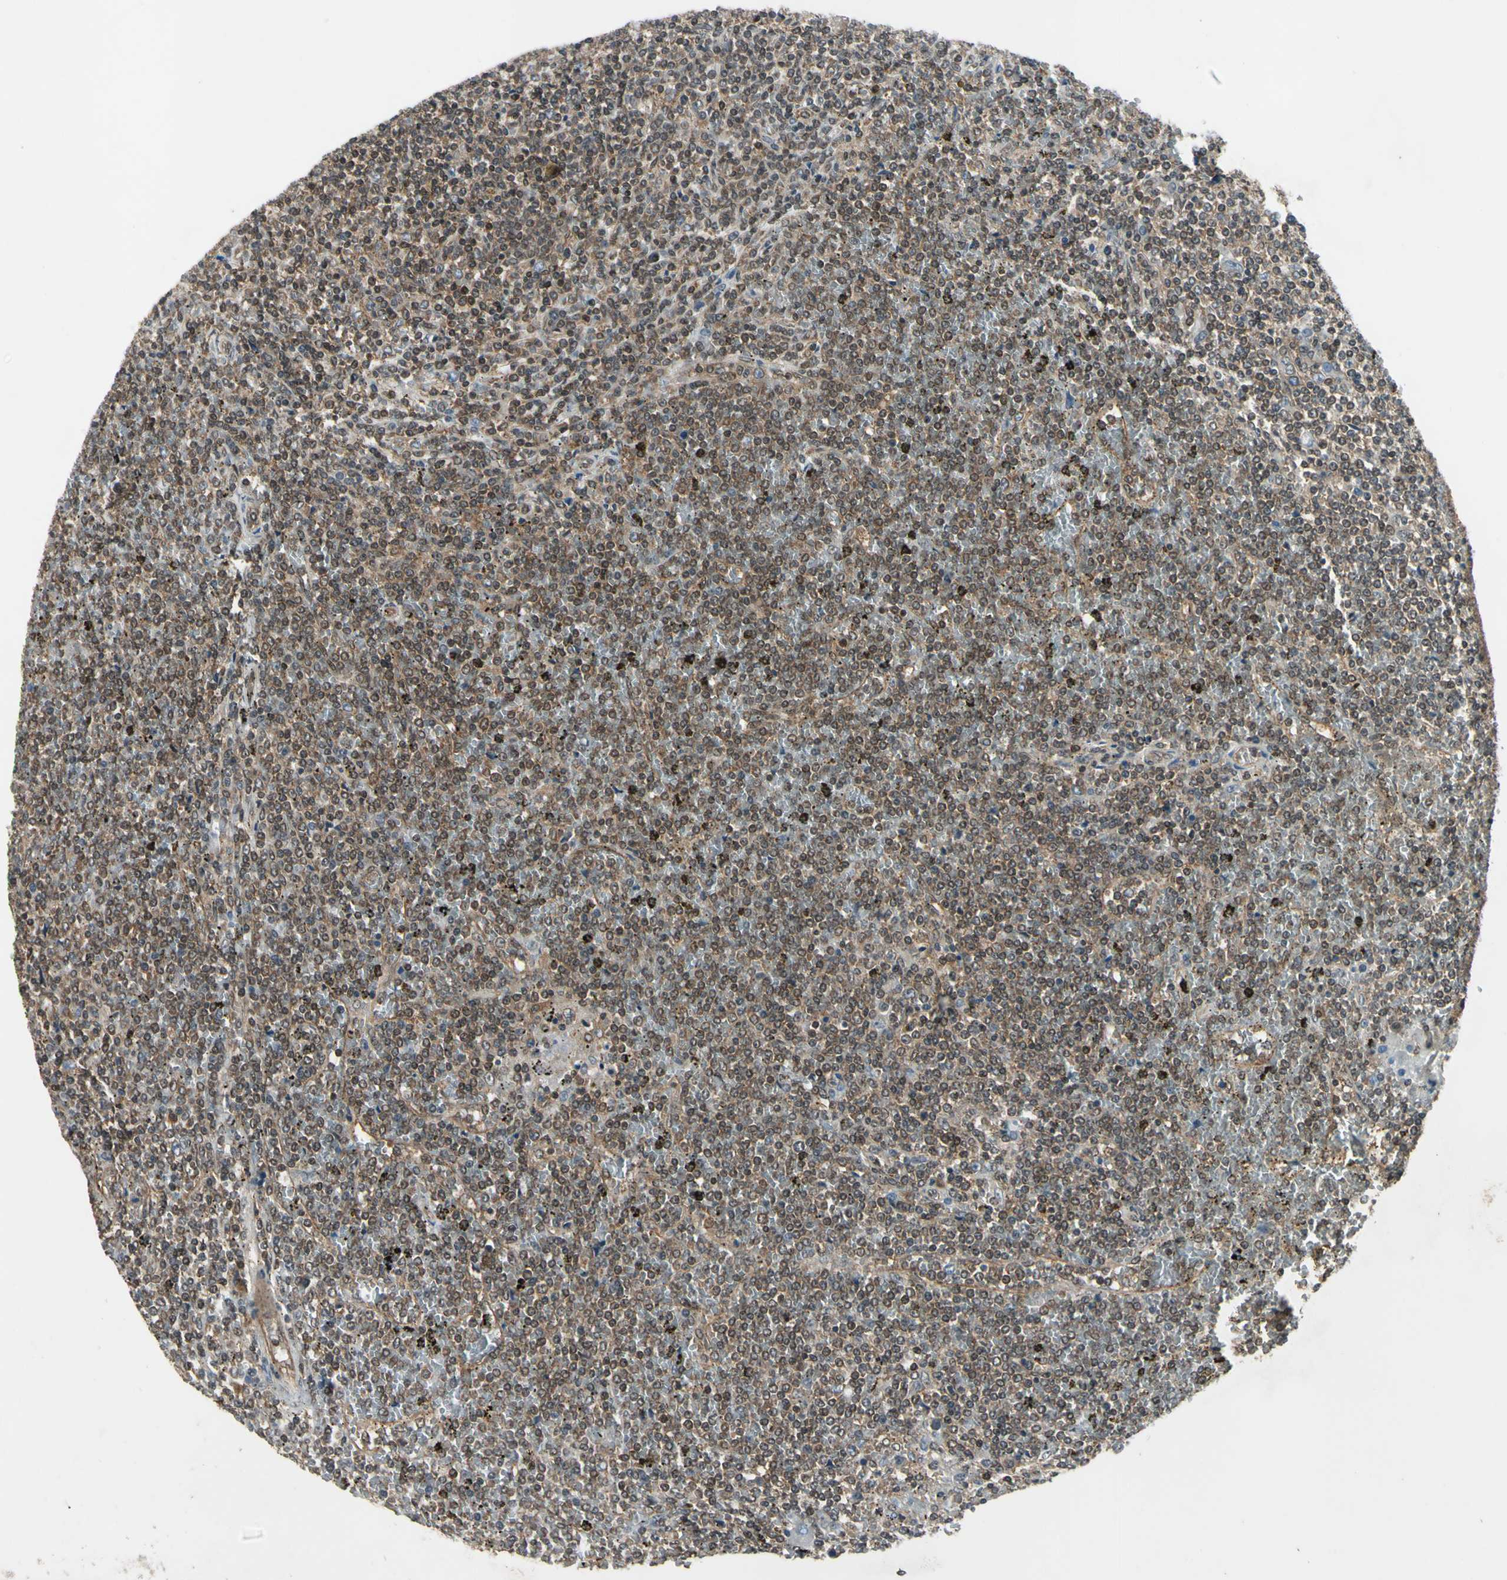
{"staining": {"intensity": "weak", "quantity": ">75%", "location": "cytoplasmic/membranous"}, "tissue": "lymphoma", "cell_type": "Tumor cells", "image_type": "cancer", "snomed": [{"axis": "morphology", "description": "Malignant lymphoma, non-Hodgkin's type, Low grade"}, {"axis": "topography", "description": "Spleen"}], "caption": "Malignant lymphoma, non-Hodgkin's type (low-grade) was stained to show a protein in brown. There is low levels of weak cytoplasmic/membranous positivity in approximately >75% of tumor cells.", "gene": "PSMD5", "patient": {"sex": "female", "age": 19}}